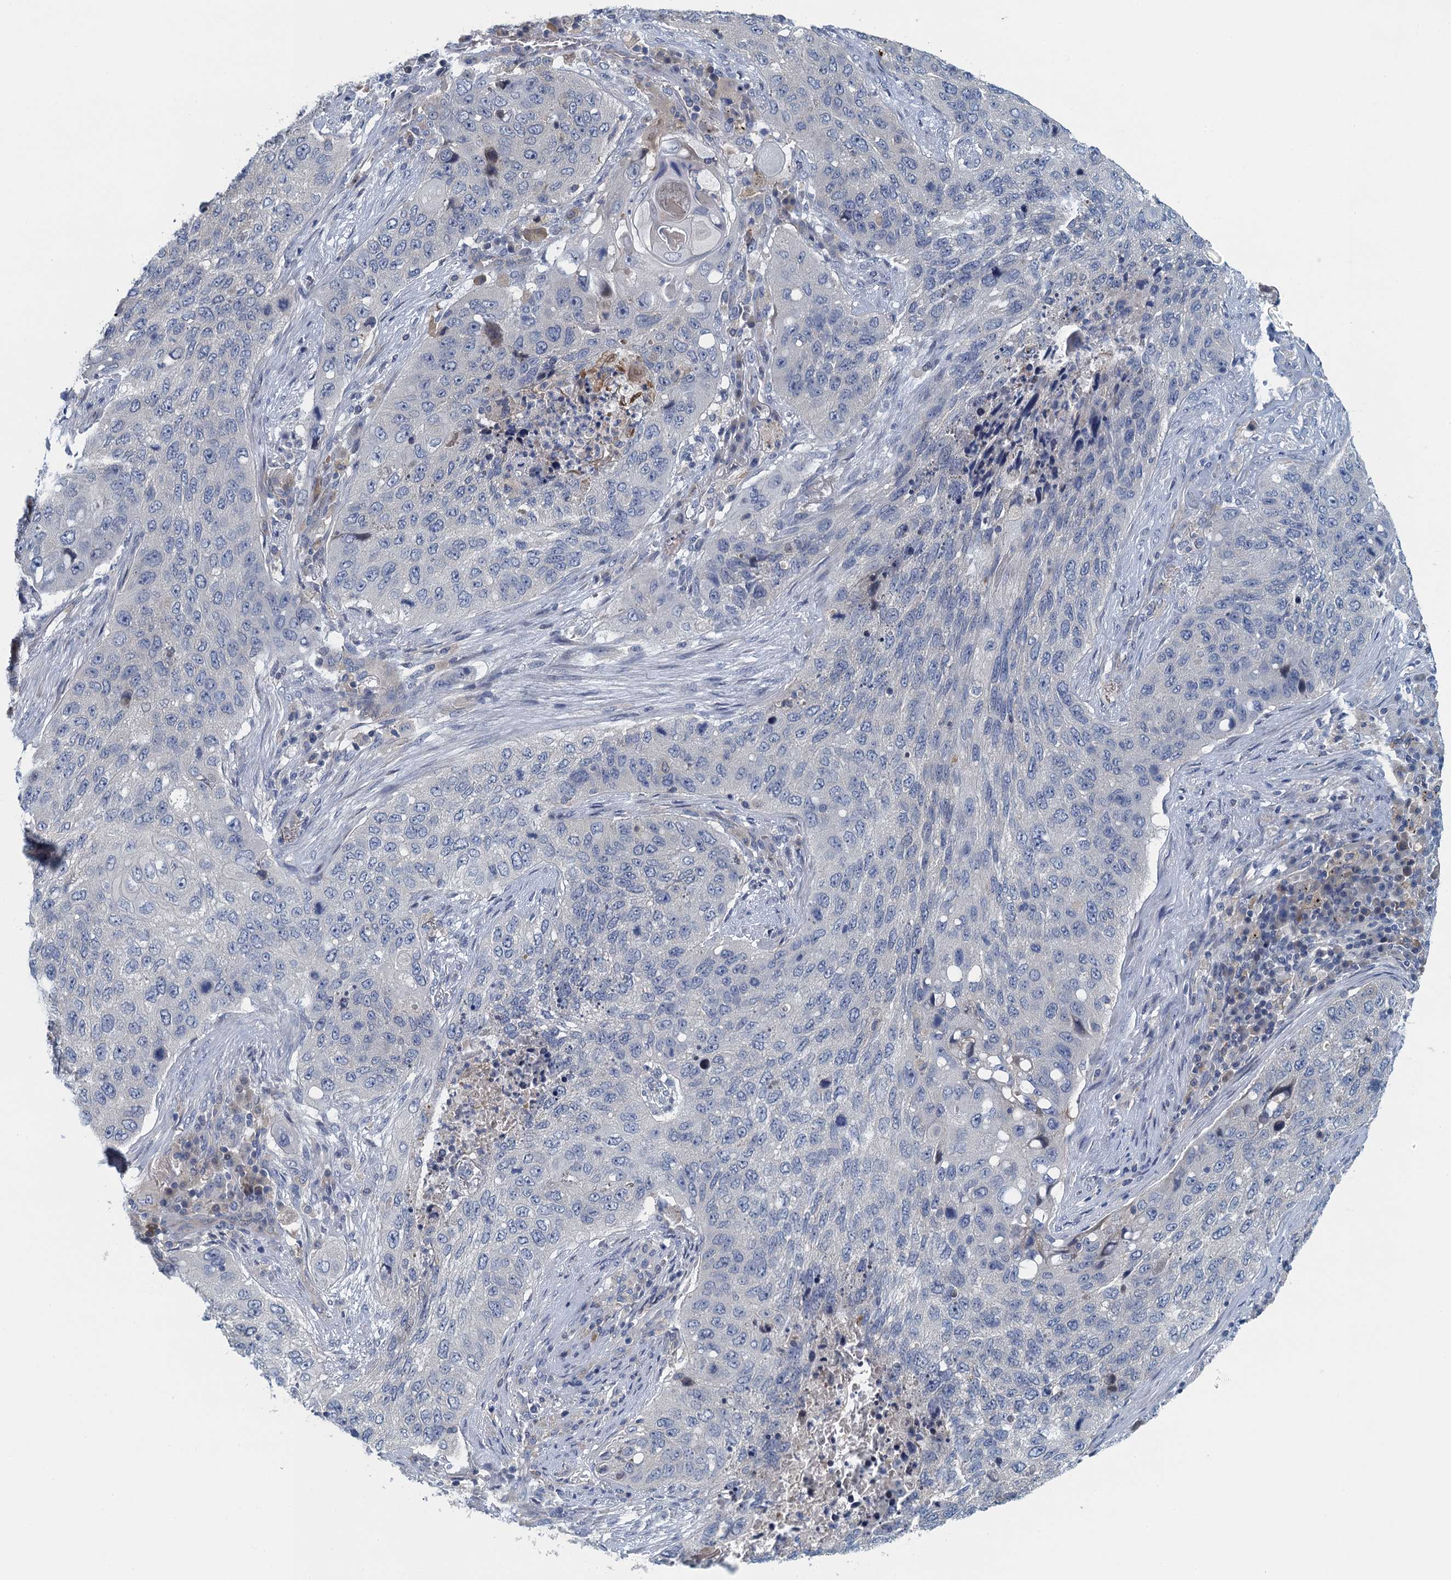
{"staining": {"intensity": "negative", "quantity": "none", "location": "none"}, "tissue": "lung cancer", "cell_type": "Tumor cells", "image_type": "cancer", "snomed": [{"axis": "morphology", "description": "Squamous cell carcinoma, NOS"}, {"axis": "topography", "description": "Lung"}], "caption": "The histopathology image shows no significant expression in tumor cells of squamous cell carcinoma (lung).", "gene": "NCKAP1L", "patient": {"sex": "female", "age": 63}}